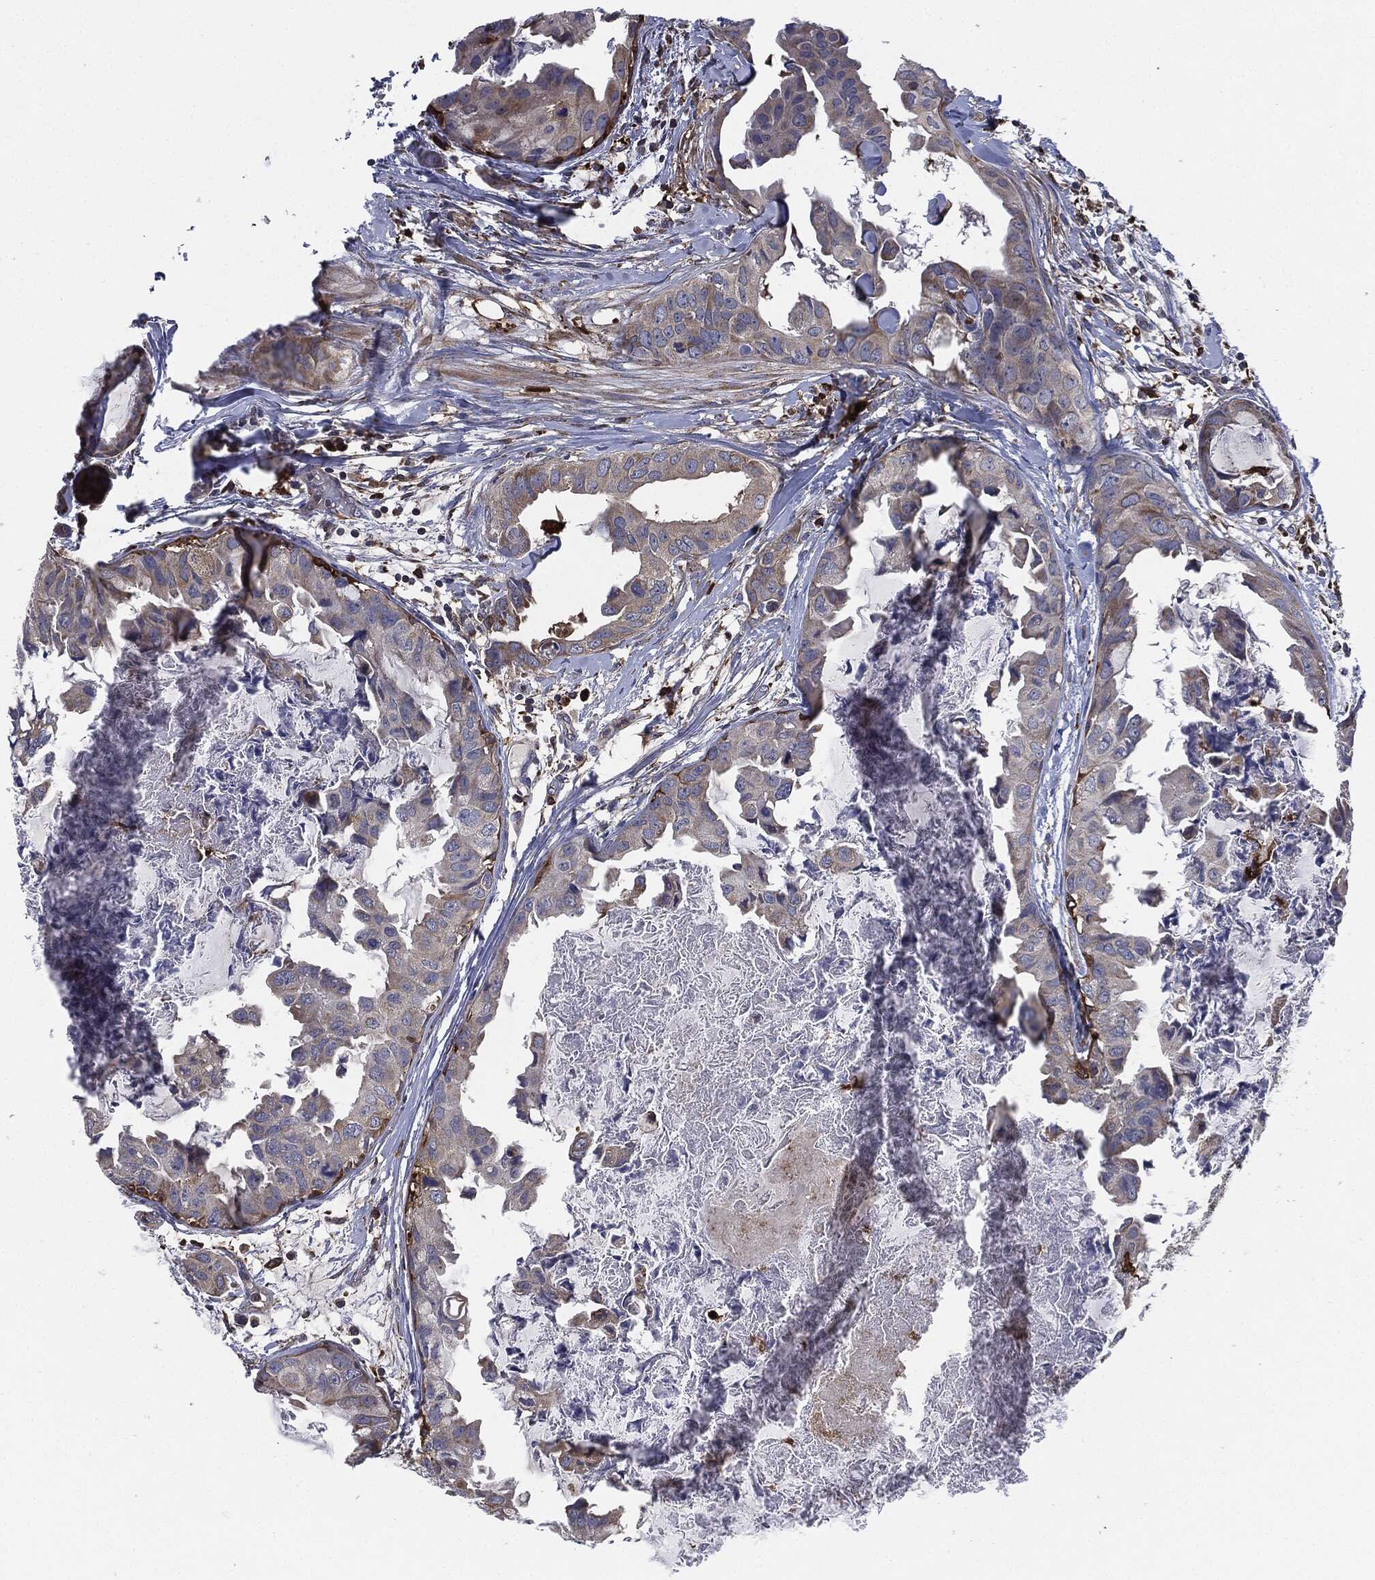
{"staining": {"intensity": "weak", "quantity": "25%-75%", "location": "cytoplasmic/membranous"}, "tissue": "breast cancer", "cell_type": "Tumor cells", "image_type": "cancer", "snomed": [{"axis": "morphology", "description": "Normal tissue, NOS"}, {"axis": "morphology", "description": "Duct carcinoma"}, {"axis": "topography", "description": "Breast"}], "caption": "IHC photomicrograph of human breast cancer stained for a protein (brown), which exhibits low levels of weak cytoplasmic/membranous expression in approximately 25%-75% of tumor cells.", "gene": "TMEM11", "patient": {"sex": "female", "age": 40}}